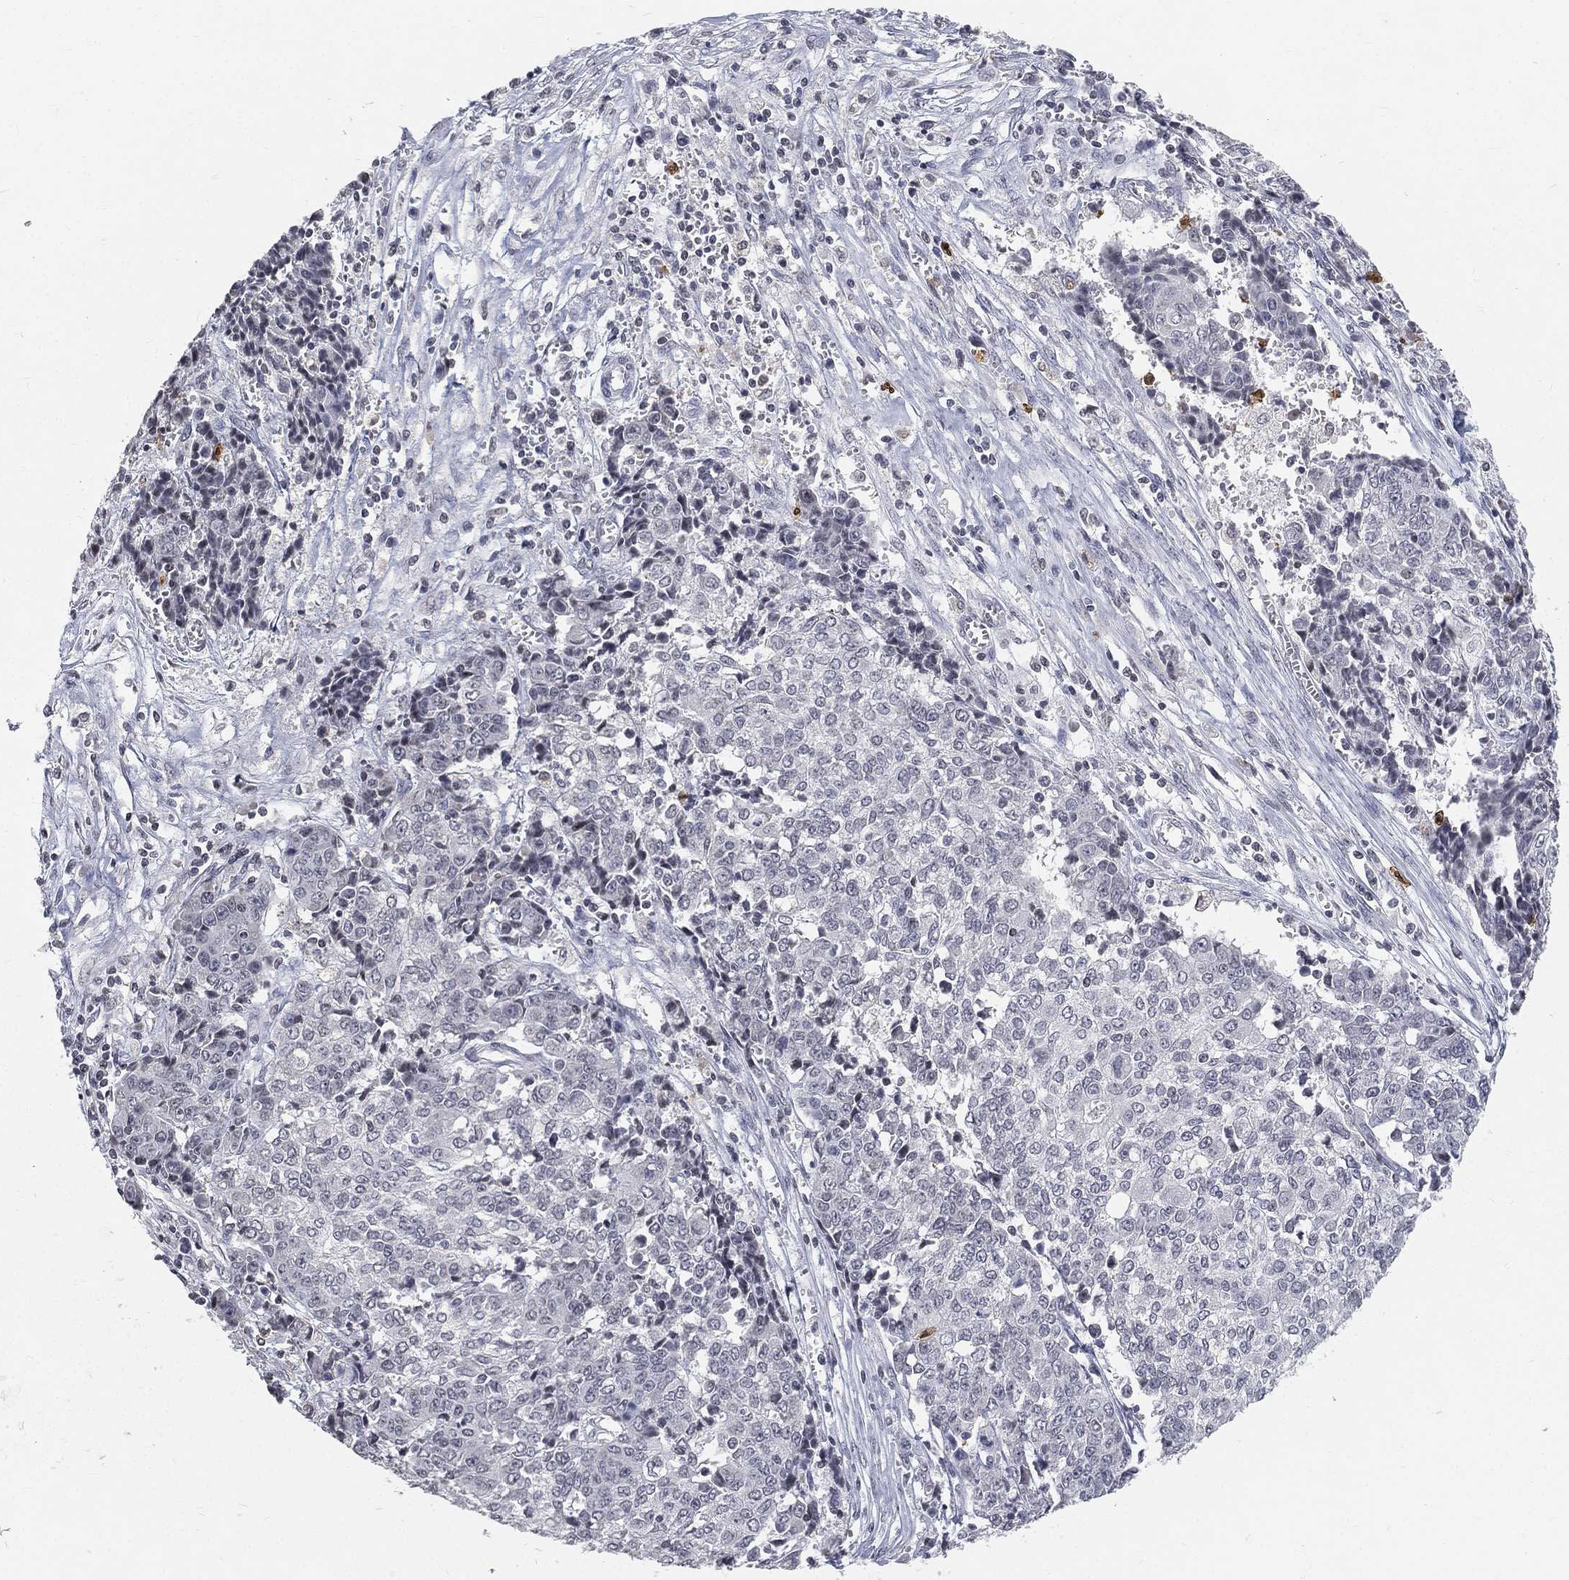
{"staining": {"intensity": "negative", "quantity": "none", "location": "none"}, "tissue": "ovarian cancer", "cell_type": "Tumor cells", "image_type": "cancer", "snomed": [{"axis": "morphology", "description": "Carcinoma, endometroid"}, {"axis": "topography", "description": "Ovary"}], "caption": "Immunohistochemistry (IHC) of human endometroid carcinoma (ovarian) demonstrates no expression in tumor cells.", "gene": "ARG1", "patient": {"sex": "female", "age": 42}}